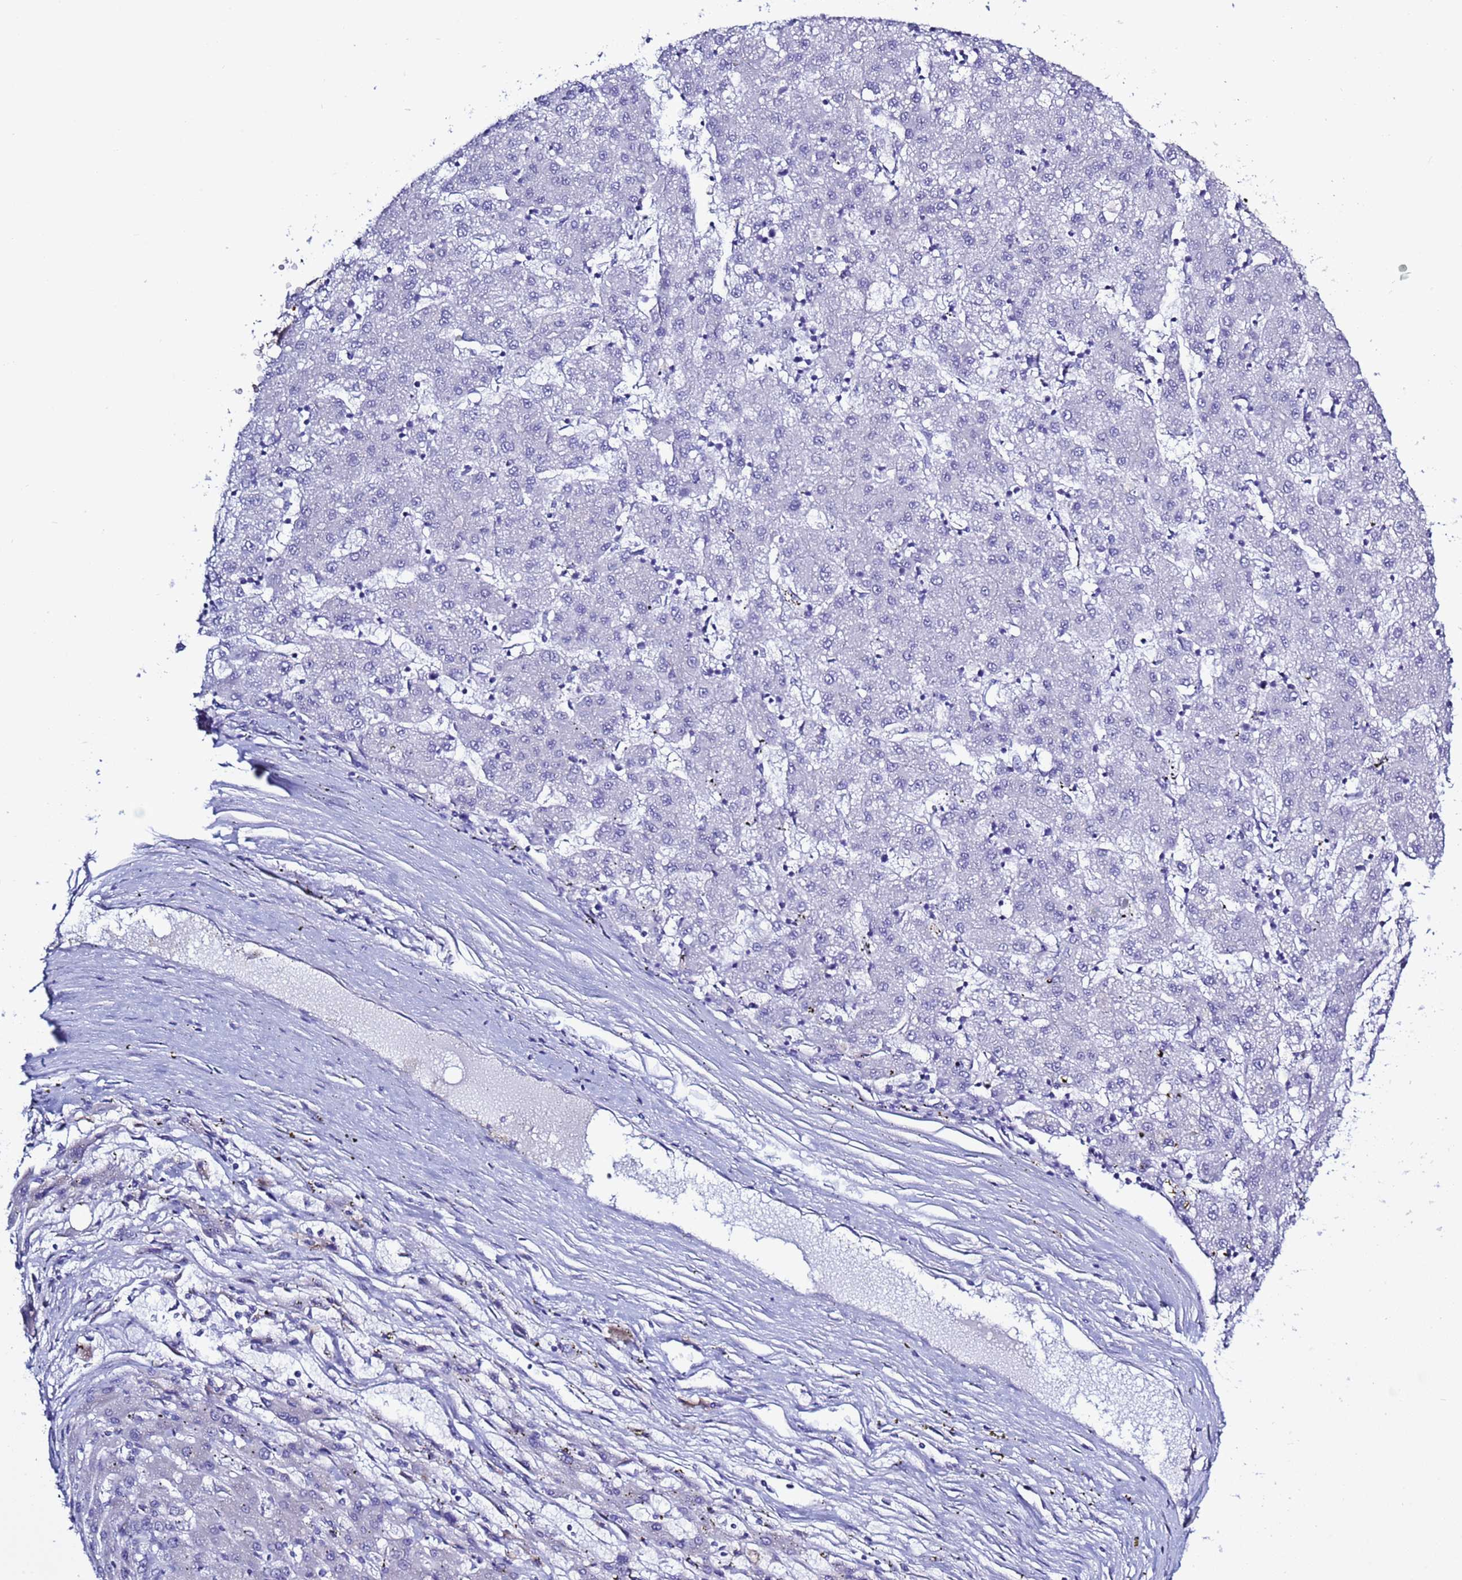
{"staining": {"intensity": "negative", "quantity": "none", "location": "none"}, "tissue": "liver cancer", "cell_type": "Tumor cells", "image_type": "cancer", "snomed": [{"axis": "morphology", "description": "Carcinoma, Hepatocellular, NOS"}, {"axis": "topography", "description": "Liver"}], "caption": "Immunohistochemical staining of human liver cancer (hepatocellular carcinoma) exhibits no significant staining in tumor cells.", "gene": "ABHD17B", "patient": {"sex": "male", "age": 72}}